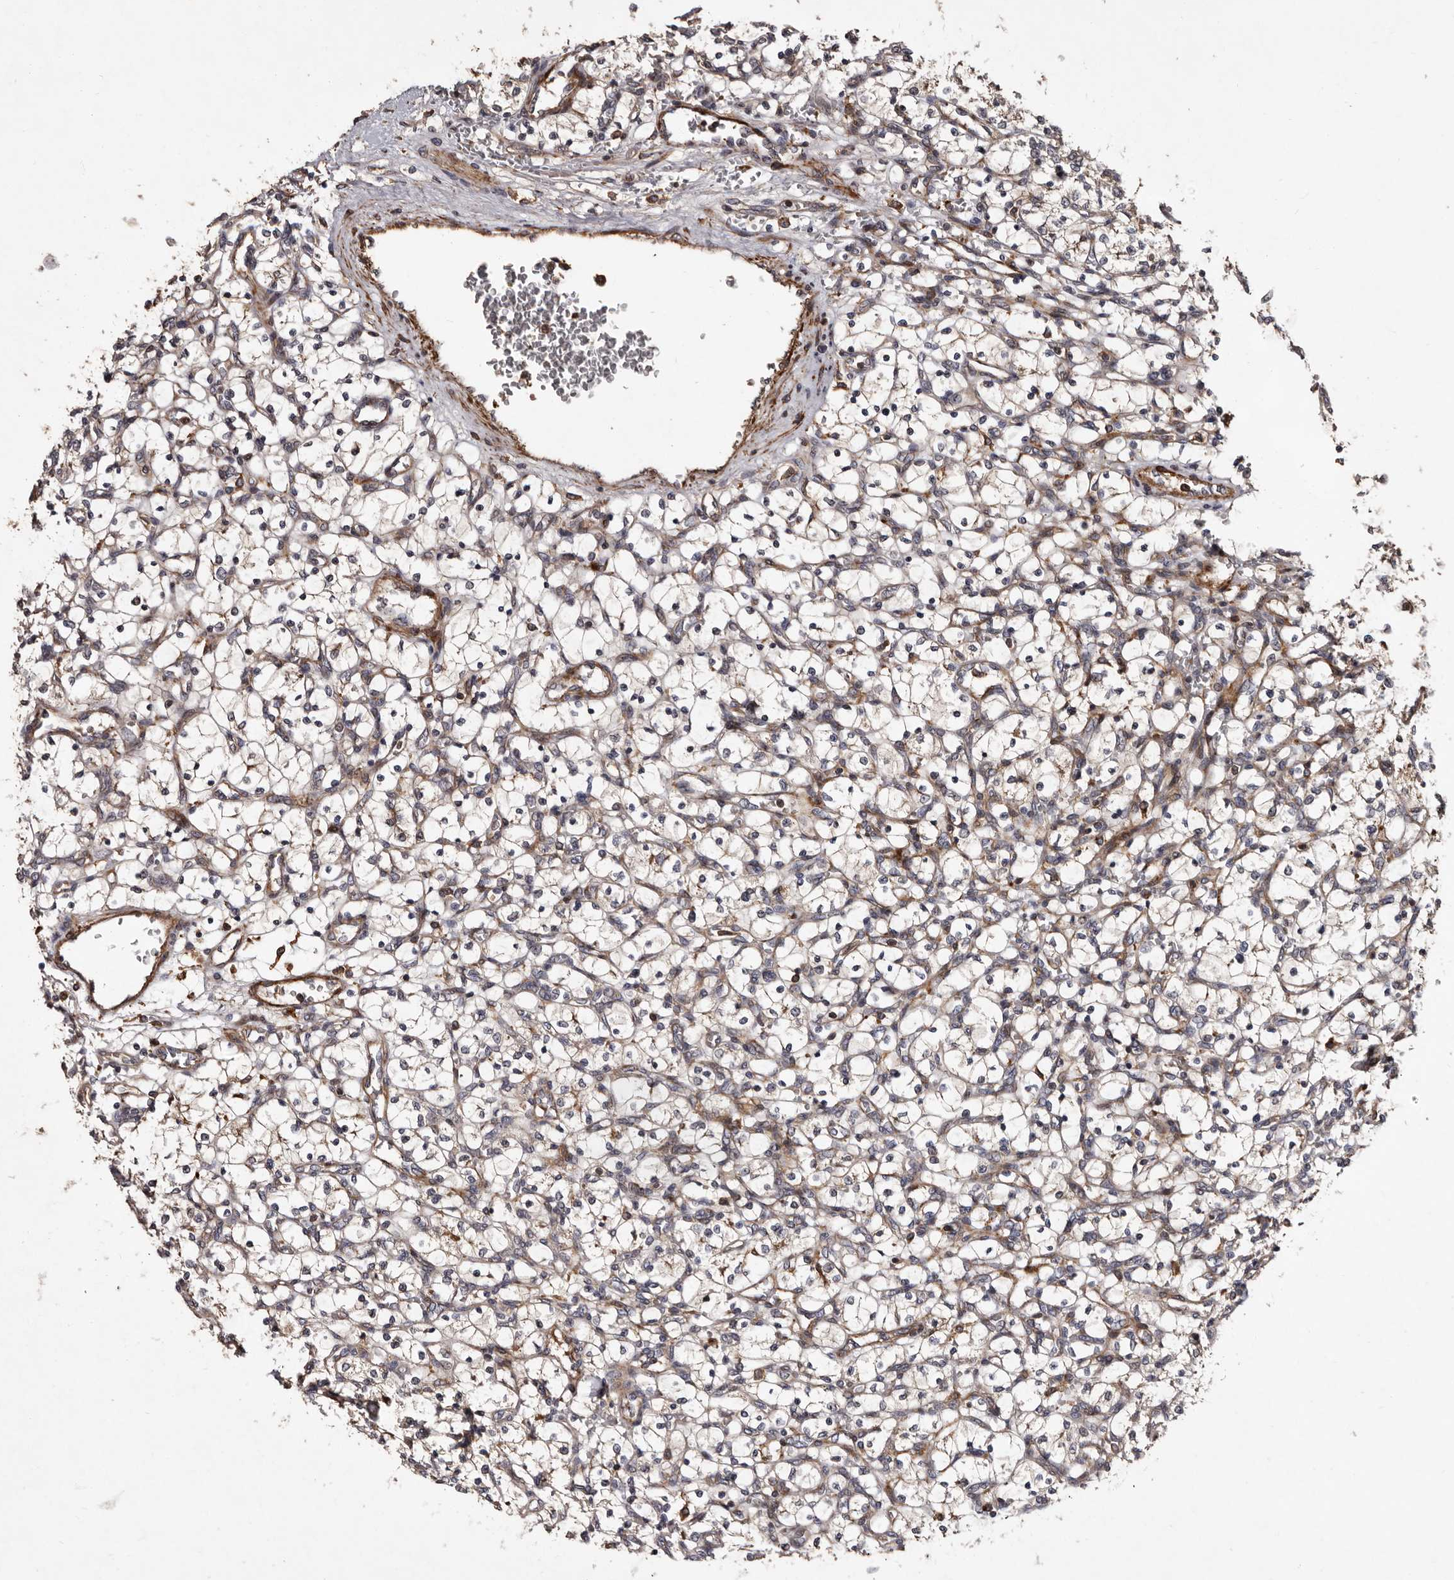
{"staining": {"intensity": "weak", "quantity": "<25%", "location": "cytoplasmic/membranous"}, "tissue": "renal cancer", "cell_type": "Tumor cells", "image_type": "cancer", "snomed": [{"axis": "morphology", "description": "Adenocarcinoma, NOS"}, {"axis": "topography", "description": "Kidney"}], "caption": "This is a micrograph of IHC staining of adenocarcinoma (renal), which shows no positivity in tumor cells.", "gene": "PRKD3", "patient": {"sex": "female", "age": 69}}